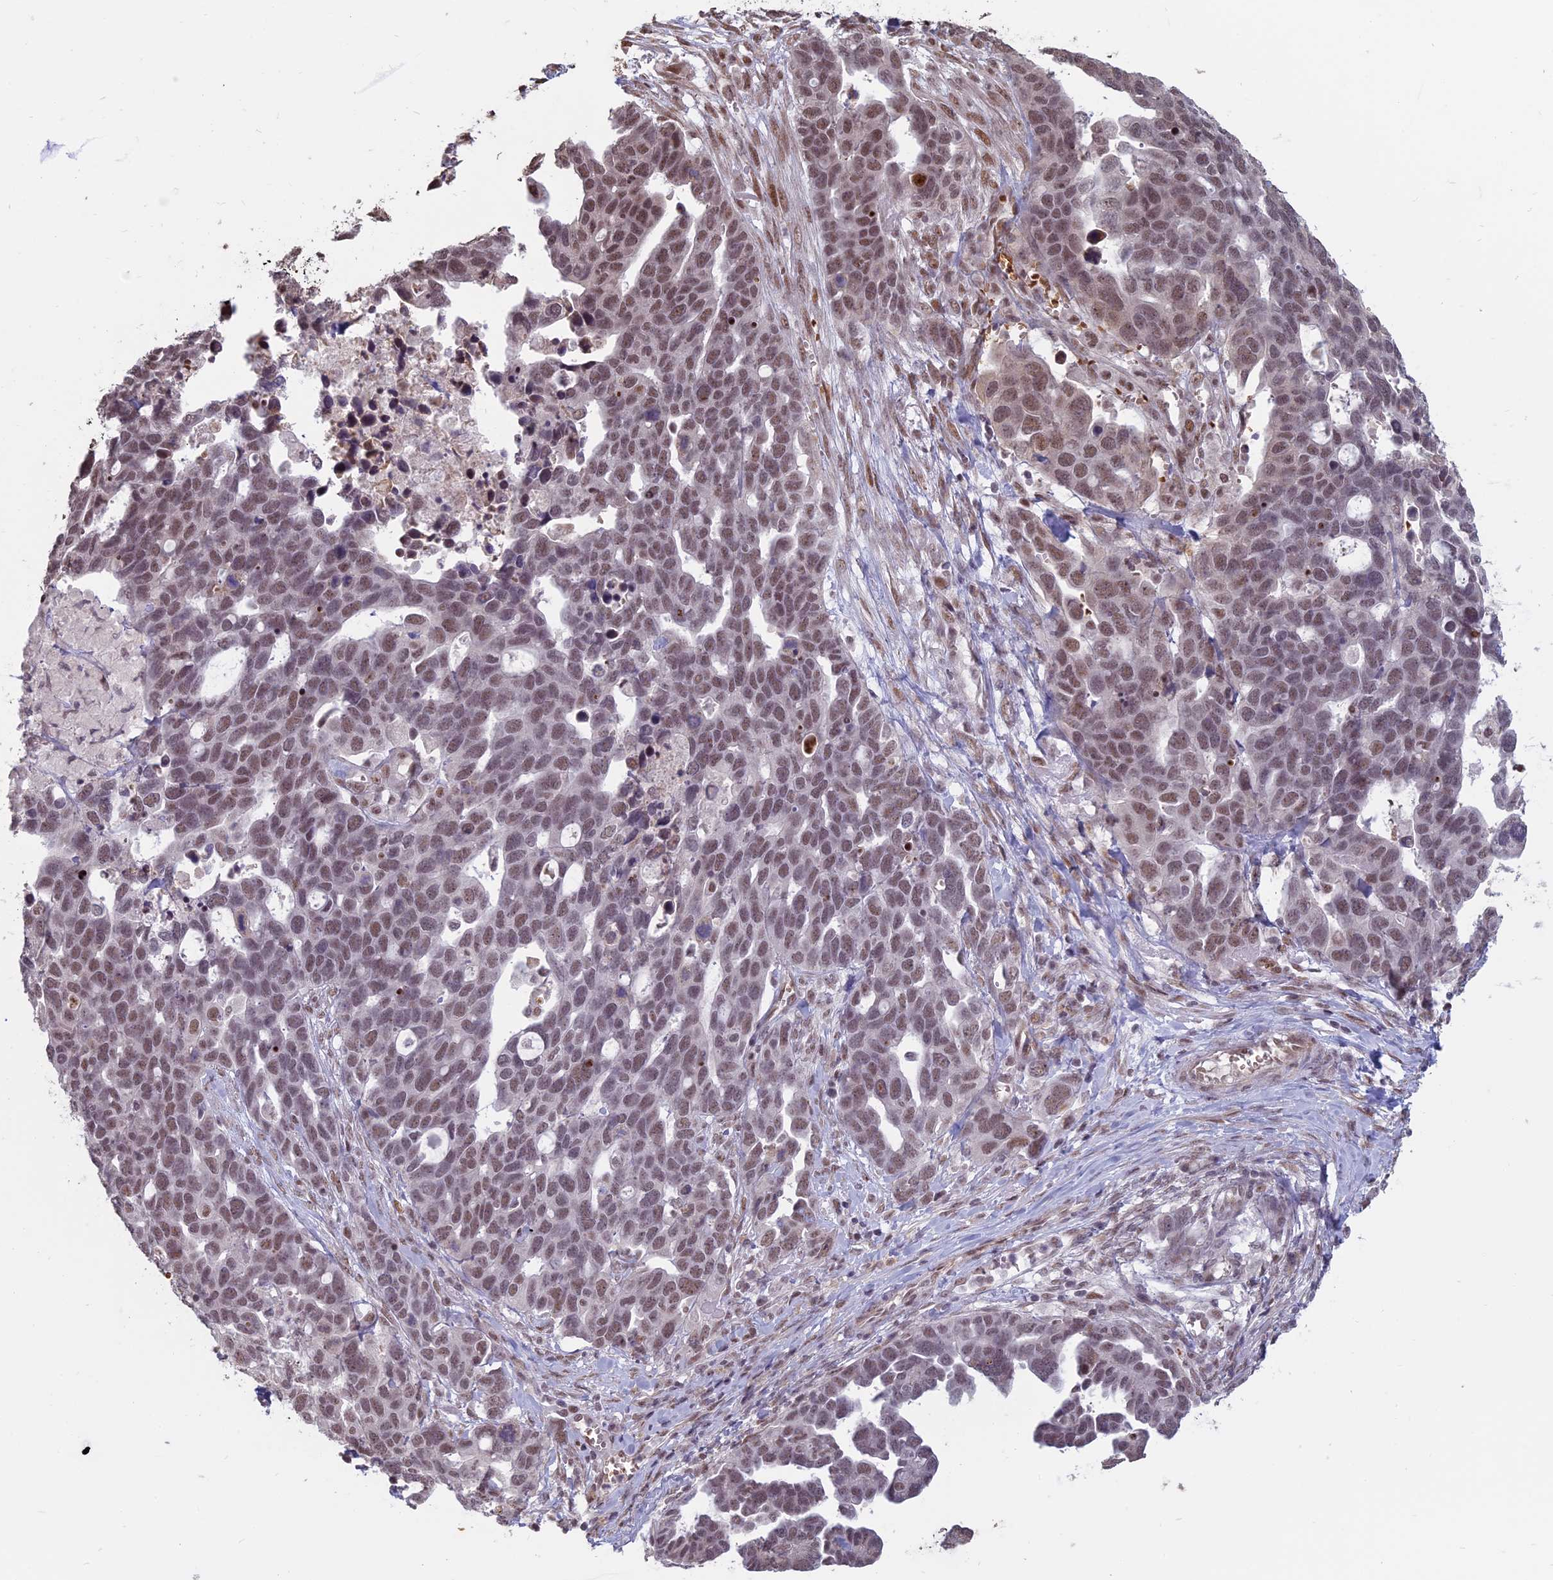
{"staining": {"intensity": "moderate", "quantity": ">75%", "location": "nuclear"}, "tissue": "ovarian cancer", "cell_type": "Tumor cells", "image_type": "cancer", "snomed": [{"axis": "morphology", "description": "Cystadenocarcinoma, serous, NOS"}, {"axis": "topography", "description": "Ovary"}], "caption": "Human serous cystadenocarcinoma (ovarian) stained with a brown dye displays moderate nuclear positive positivity in about >75% of tumor cells.", "gene": "MFAP1", "patient": {"sex": "female", "age": 54}}